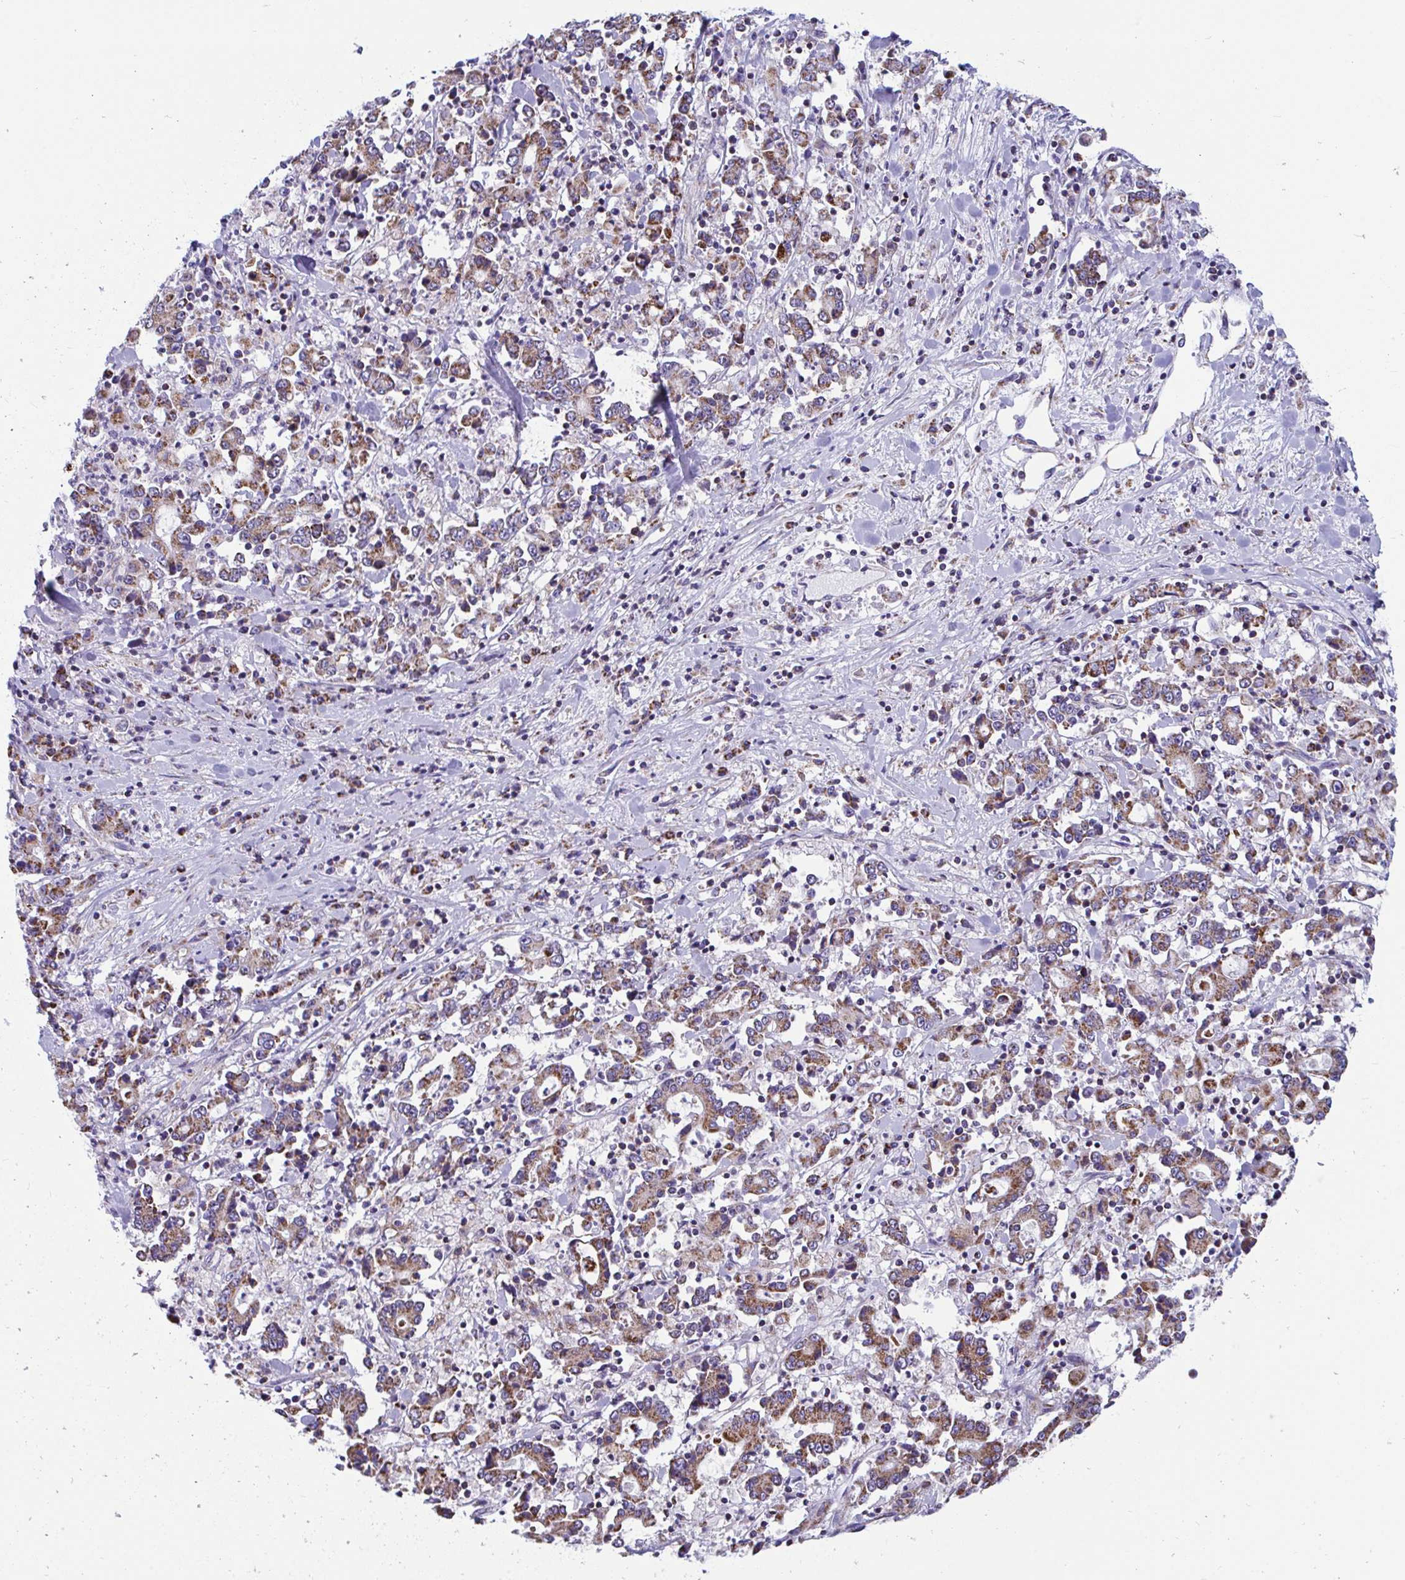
{"staining": {"intensity": "strong", "quantity": ">75%", "location": "cytoplasmic/membranous"}, "tissue": "stomach cancer", "cell_type": "Tumor cells", "image_type": "cancer", "snomed": [{"axis": "morphology", "description": "Adenocarcinoma, NOS"}, {"axis": "topography", "description": "Stomach, upper"}], "caption": "A brown stain highlights strong cytoplasmic/membranous positivity of a protein in human stomach adenocarcinoma tumor cells. The protein of interest is stained brown, and the nuclei are stained in blue (DAB (3,3'-diaminobenzidine) IHC with brightfield microscopy, high magnification).", "gene": "OR13A1", "patient": {"sex": "male", "age": 68}}